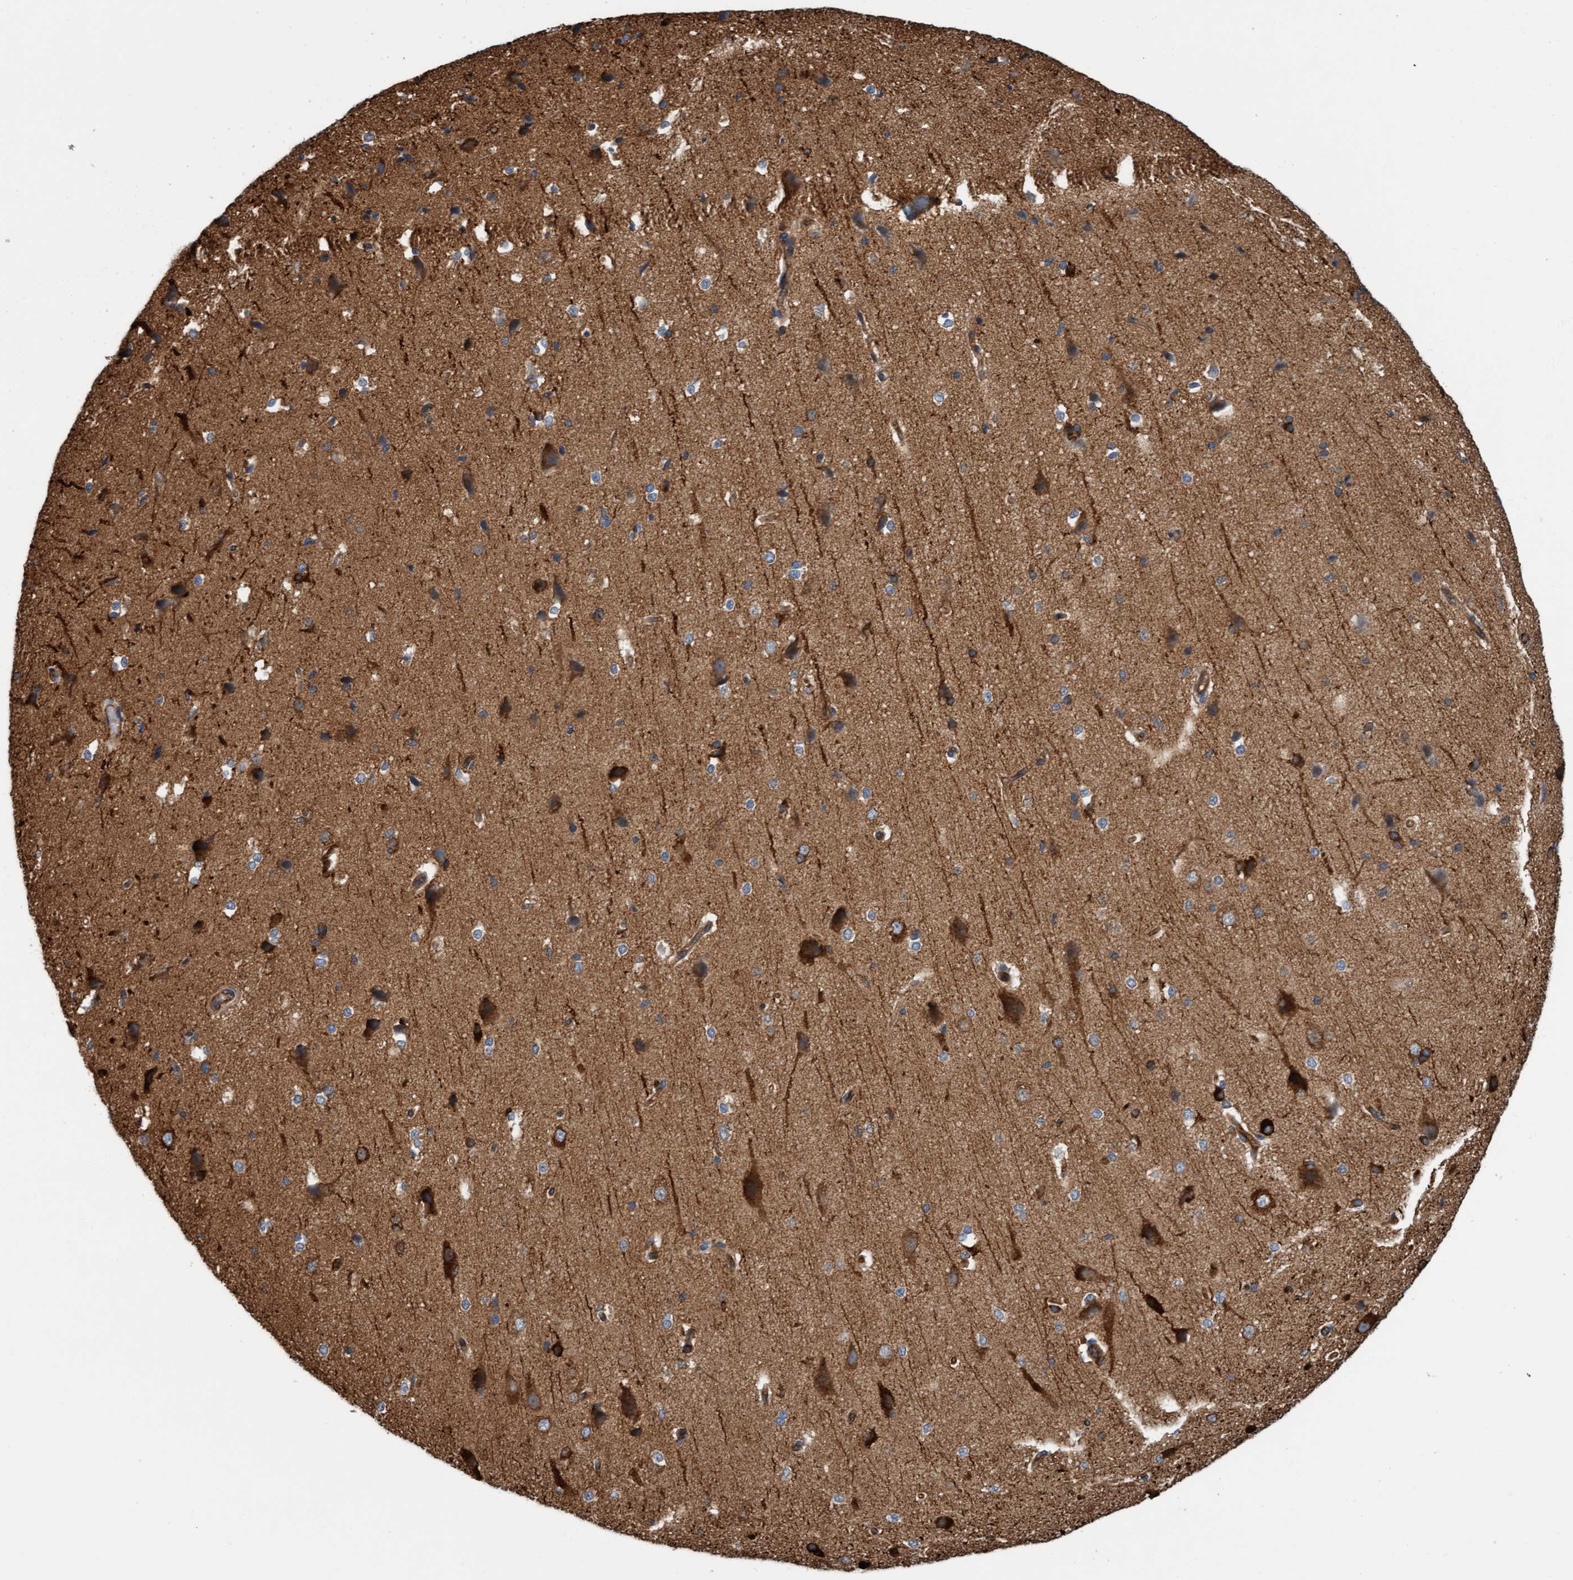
{"staining": {"intensity": "strong", "quantity": ">75%", "location": "cytoplasmic/membranous"}, "tissue": "cerebral cortex", "cell_type": "Endothelial cells", "image_type": "normal", "snomed": [{"axis": "morphology", "description": "Normal tissue, NOS"}, {"axis": "morphology", "description": "Developmental malformation"}, {"axis": "topography", "description": "Cerebral cortex"}], "caption": "Protein expression analysis of unremarkable cerebral cortex exhibits strong cytoplasmic/membranous expression in about >75% of endothelial cells.", "gene": "FMNL3", "patient": {"sex": "female", "age": 30}}